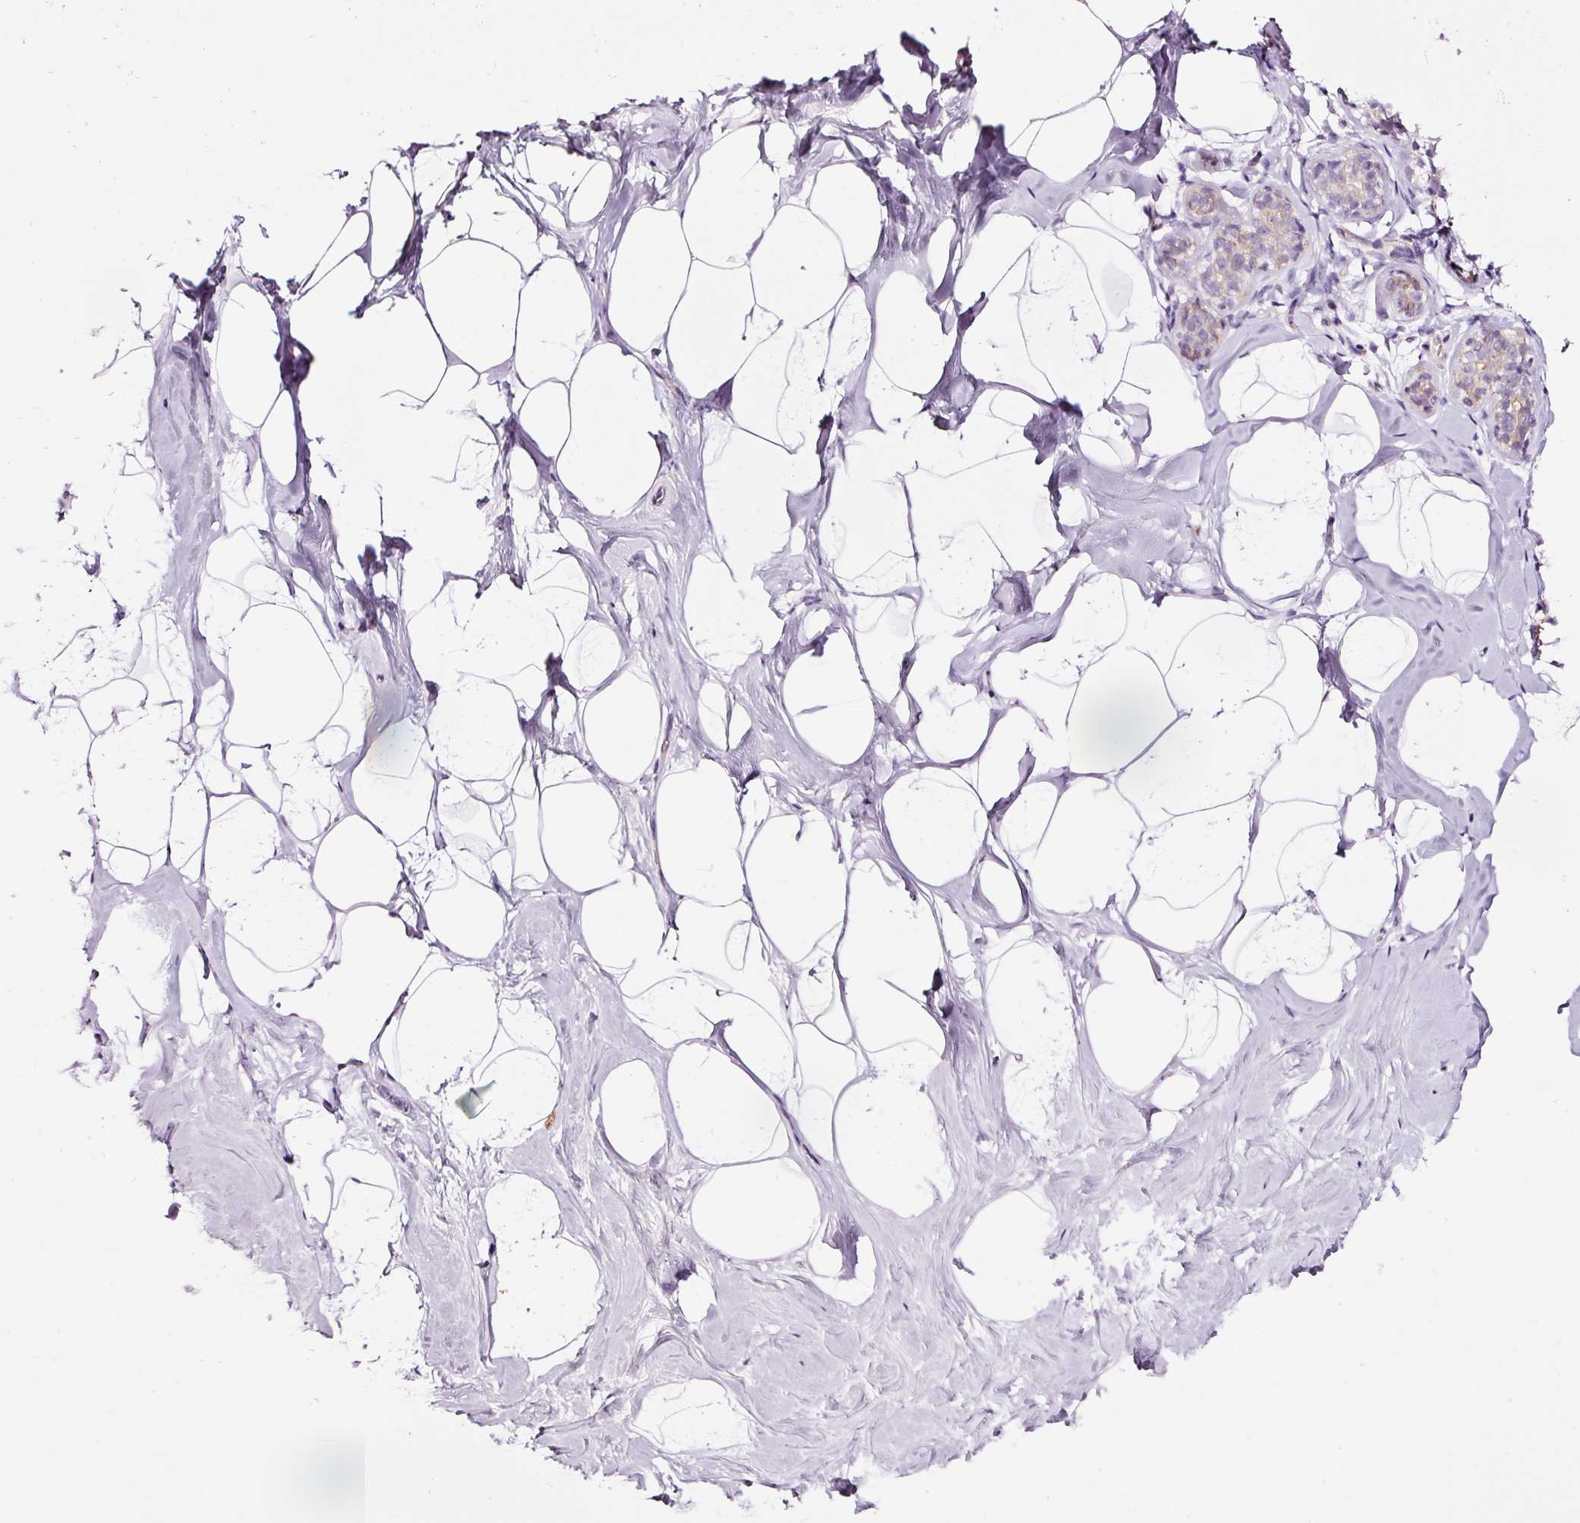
{"staining": {"intensity": "negative", "quantity": "none", "location": "none"}, "tissue": "breast", "cell_type": "Adipocytes", "image_type": "normal", "snomed": [{"axis": "morphology", "description": "Normal tissue, NOS"}, {"axis": "topography", "description": "Breast"}], "caption": "This is a image of immunohistochemistry staining of benign breast, which shows no expression in adipocytes.", "gene": "ABCB4", "patient": {"sex": "female", "age": 32}}